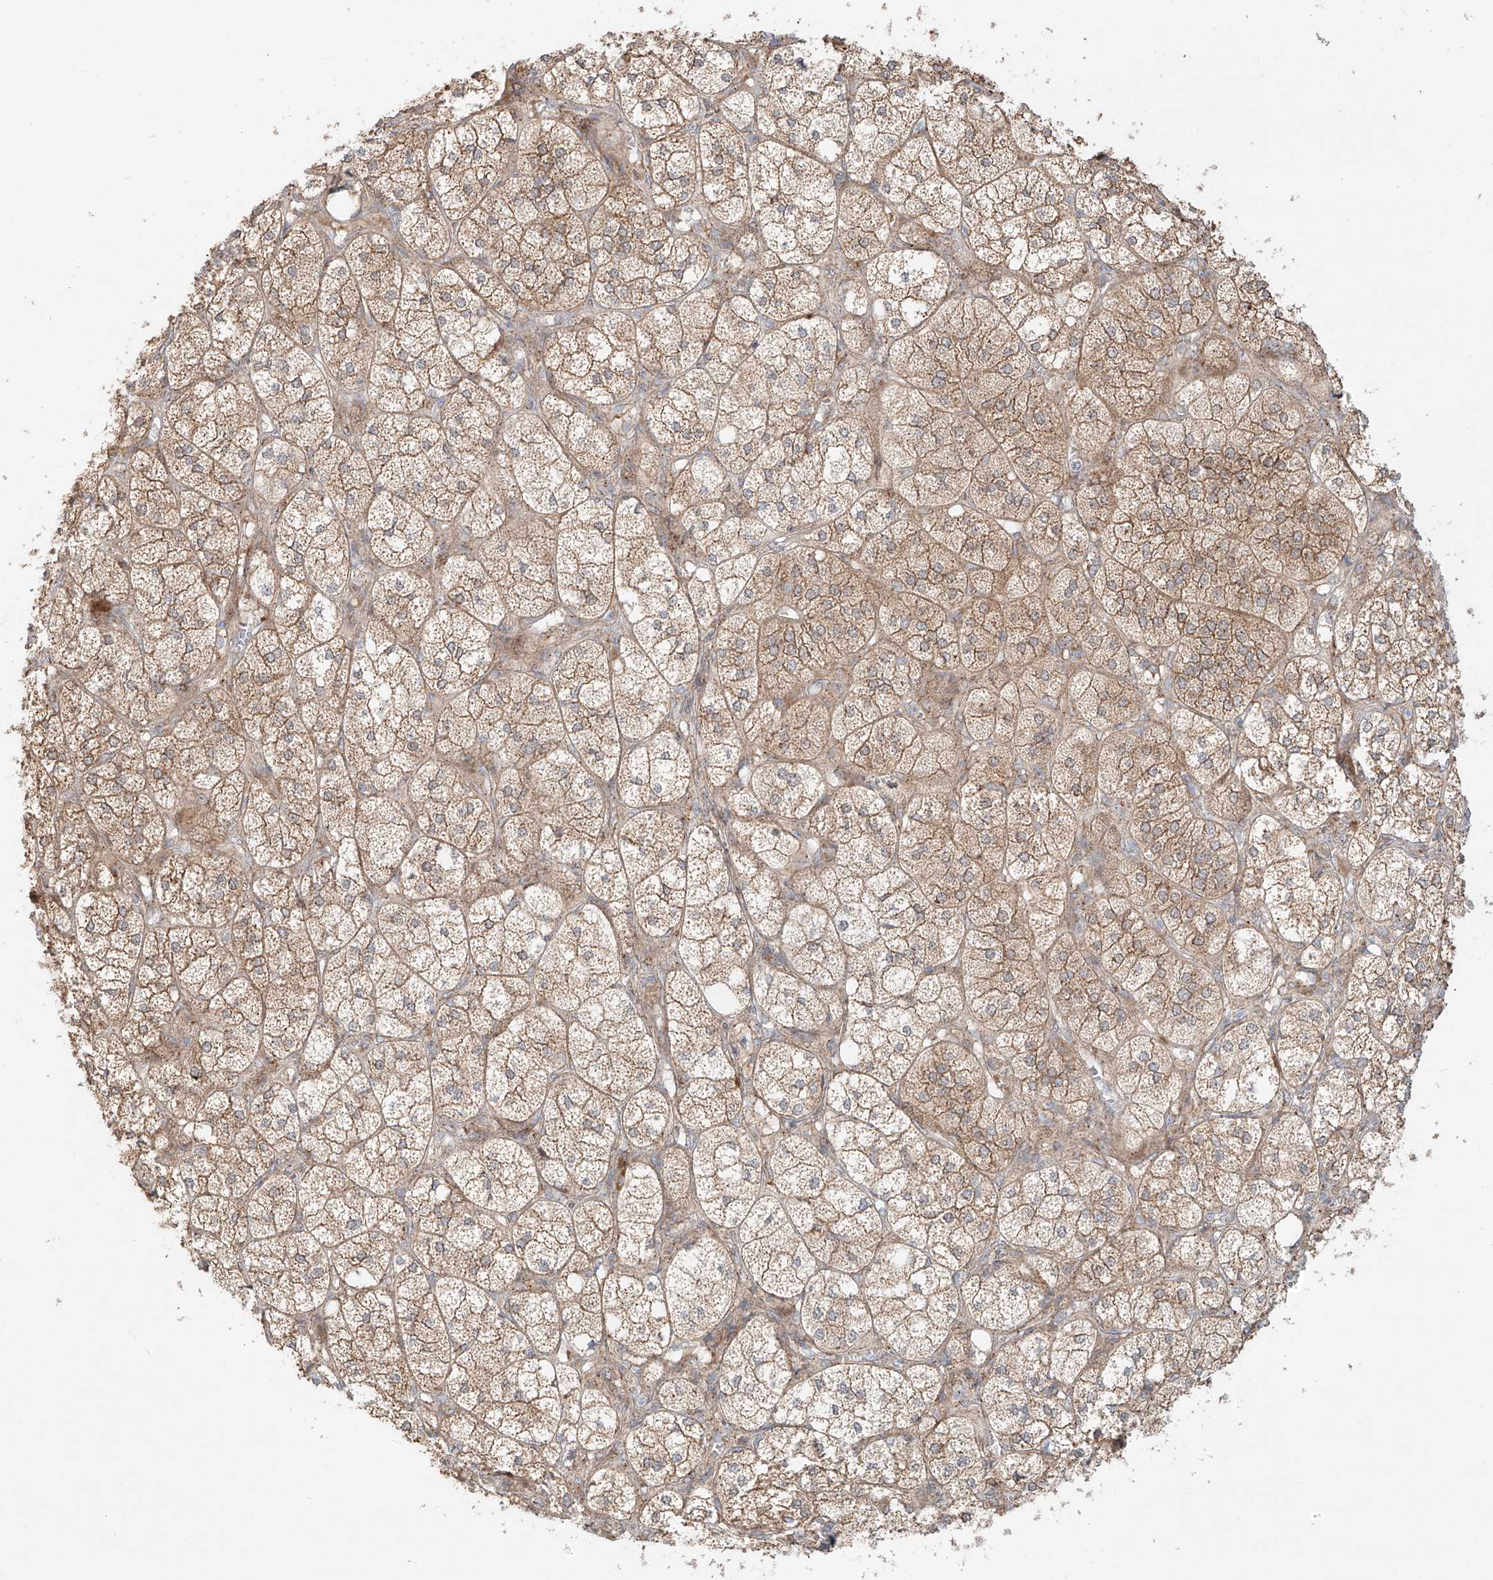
{"staining": {"intensity": "moderate", "quantity": ">75%", "location": "cytoplasmic/membranous"}, "tissue": "adrenal gland", "cell_type": "Glandular cells", "image_type": "normal", "snomed": [{"axis": "morphology", "description": "Normal tissue, NOS"}, {"axis": "topography", "description": "Adrenal gland"}], "caption": "Immunohistochemical staining of unremarkable human adrenal gland reveals moderate cytoplasmic/membranous protein expression in about >75% of glandular cells.", "gene": "ZNF287", "patient": {"sex": "female", "age": 61}}